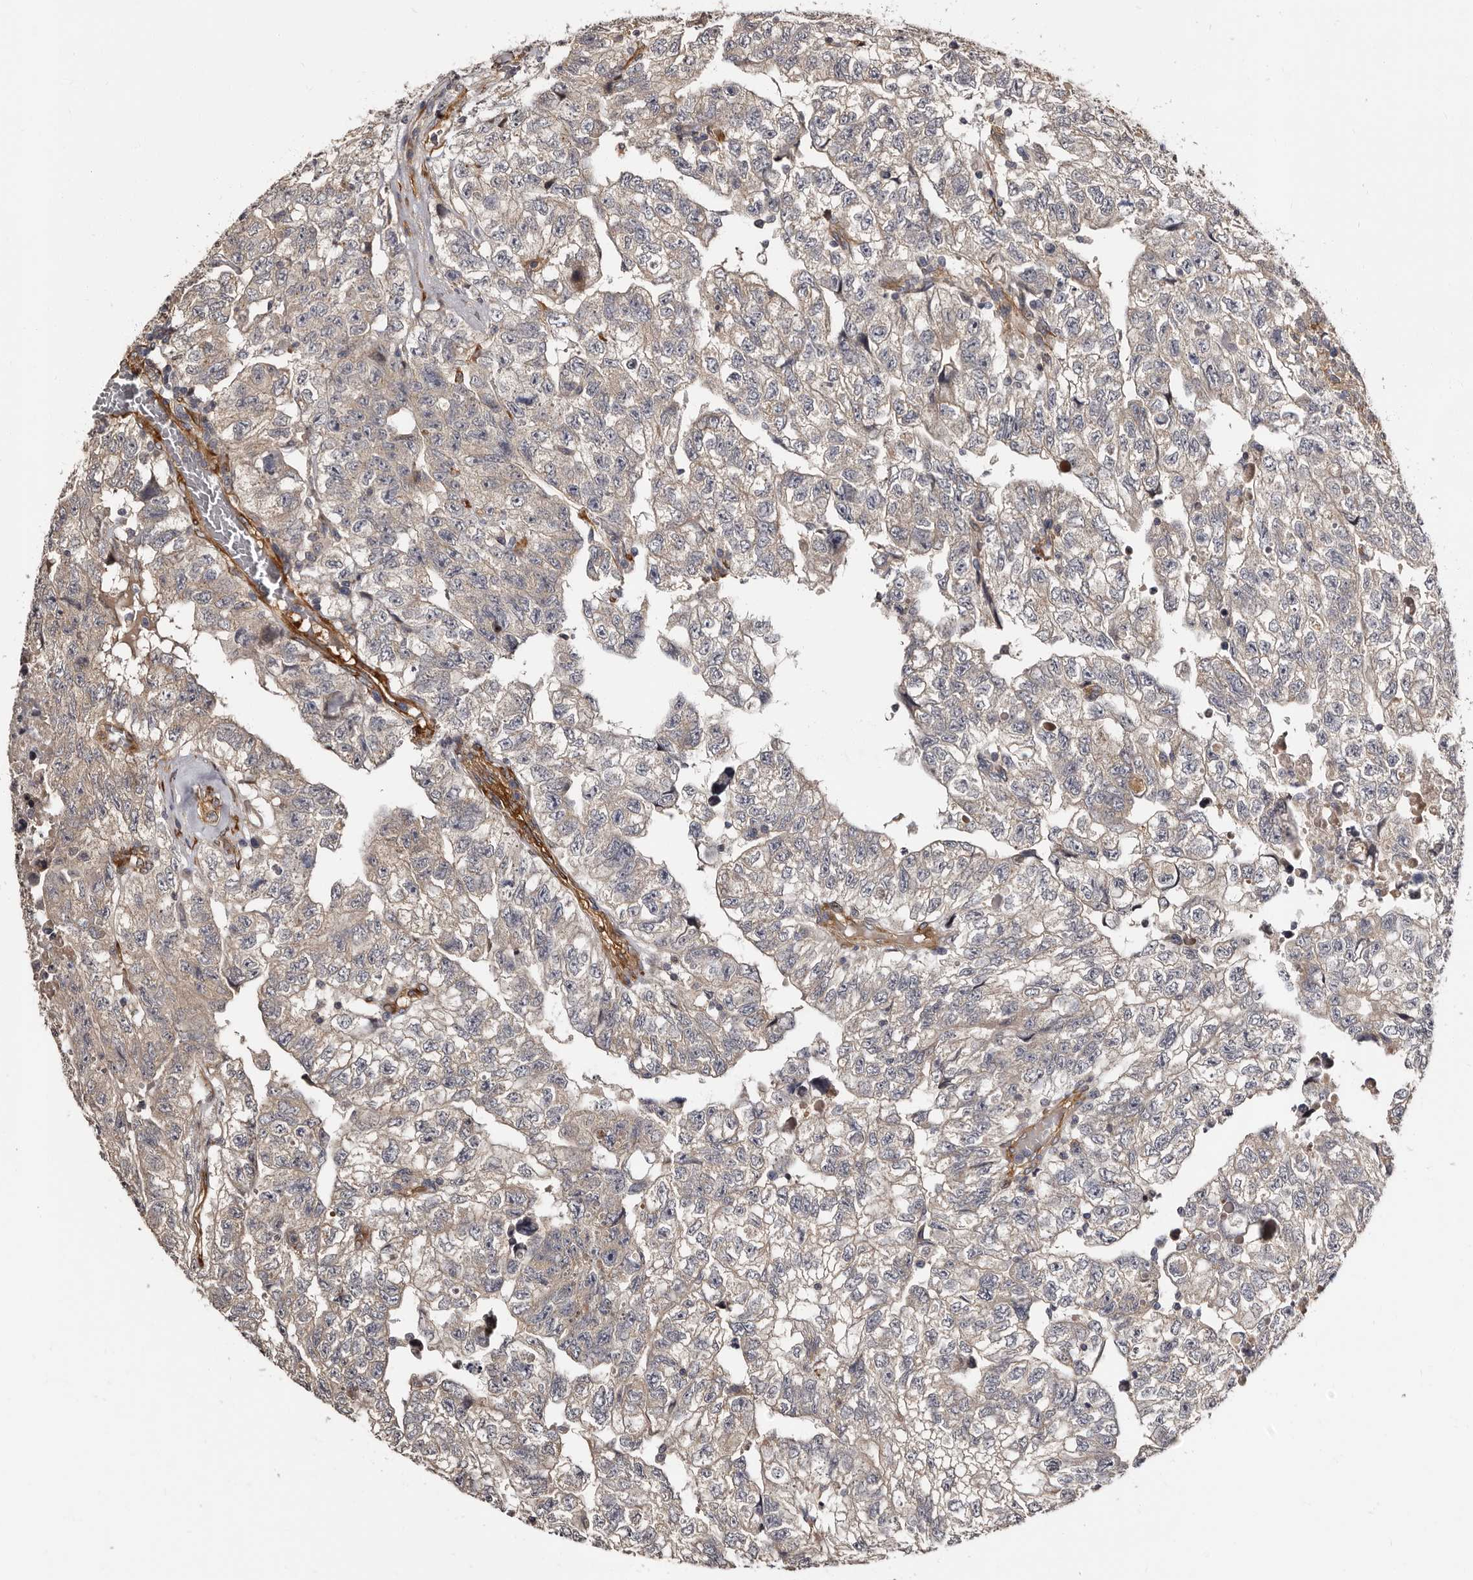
{"staining": {"intensity": "weak", "quantity": "25%-75%", "location": "cytoplasmic/membranous"}, "tissue": "testis cancer", "cell_type": "Tumor cells", "image_type": "cancer", "snomed": [{"axis": "morphology", "description": "Carcinoma, Embryonal, NOS"}, {"axis": "topography", "description": "Testis"}], "caption": "An IHC histopathology image of tumor tissue is shown. Protein staining in brown highlights weak cytoplasmic/membranous positivity in testis cancer (embryonal carcinoma) within tumor cells.", "gene": "TBC1D22B", "patient": {"sex": "male", "age": 36}}